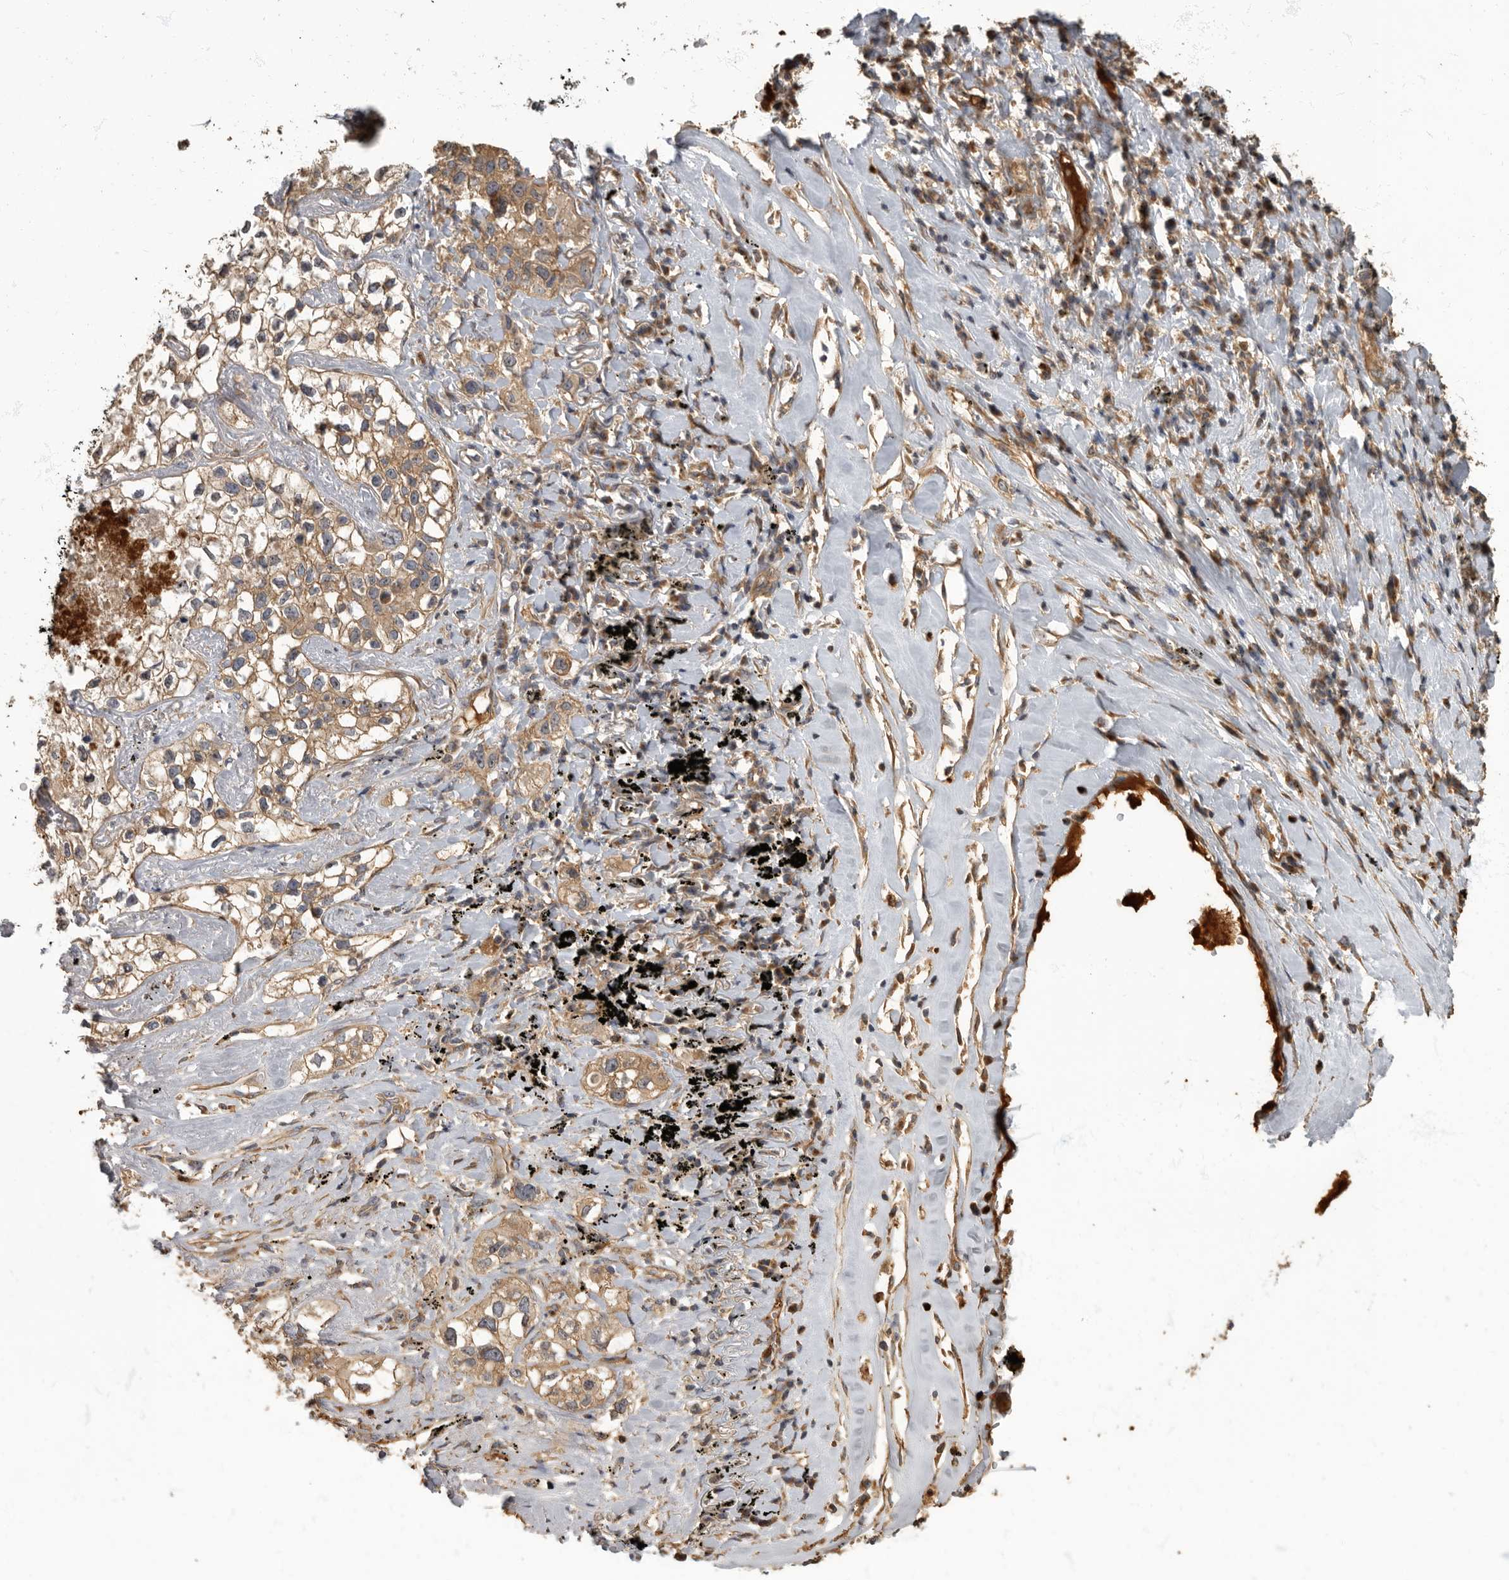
{"staining": {"intensity": "moderate", "quantity": ">75%", "location": "cytoplasmic/membranous"}, "tissue": "lung cancer", "cell_type": "Tumor cells", "image_type": "cancer", "snomed": [{"axis": "morphology", "description": "Adenocarcinoma, NOS"}, {"axis": "topography", "description": "Lung"}], "caption": "Human lung cancer (adenocarcinoma) stained with a brown dye exhibits moderate cytoplasmic/membranous positive staining in about >75% of tumor cells.", "gene": "DAAM1", "patient": {"sex": "male", "age": 63}}